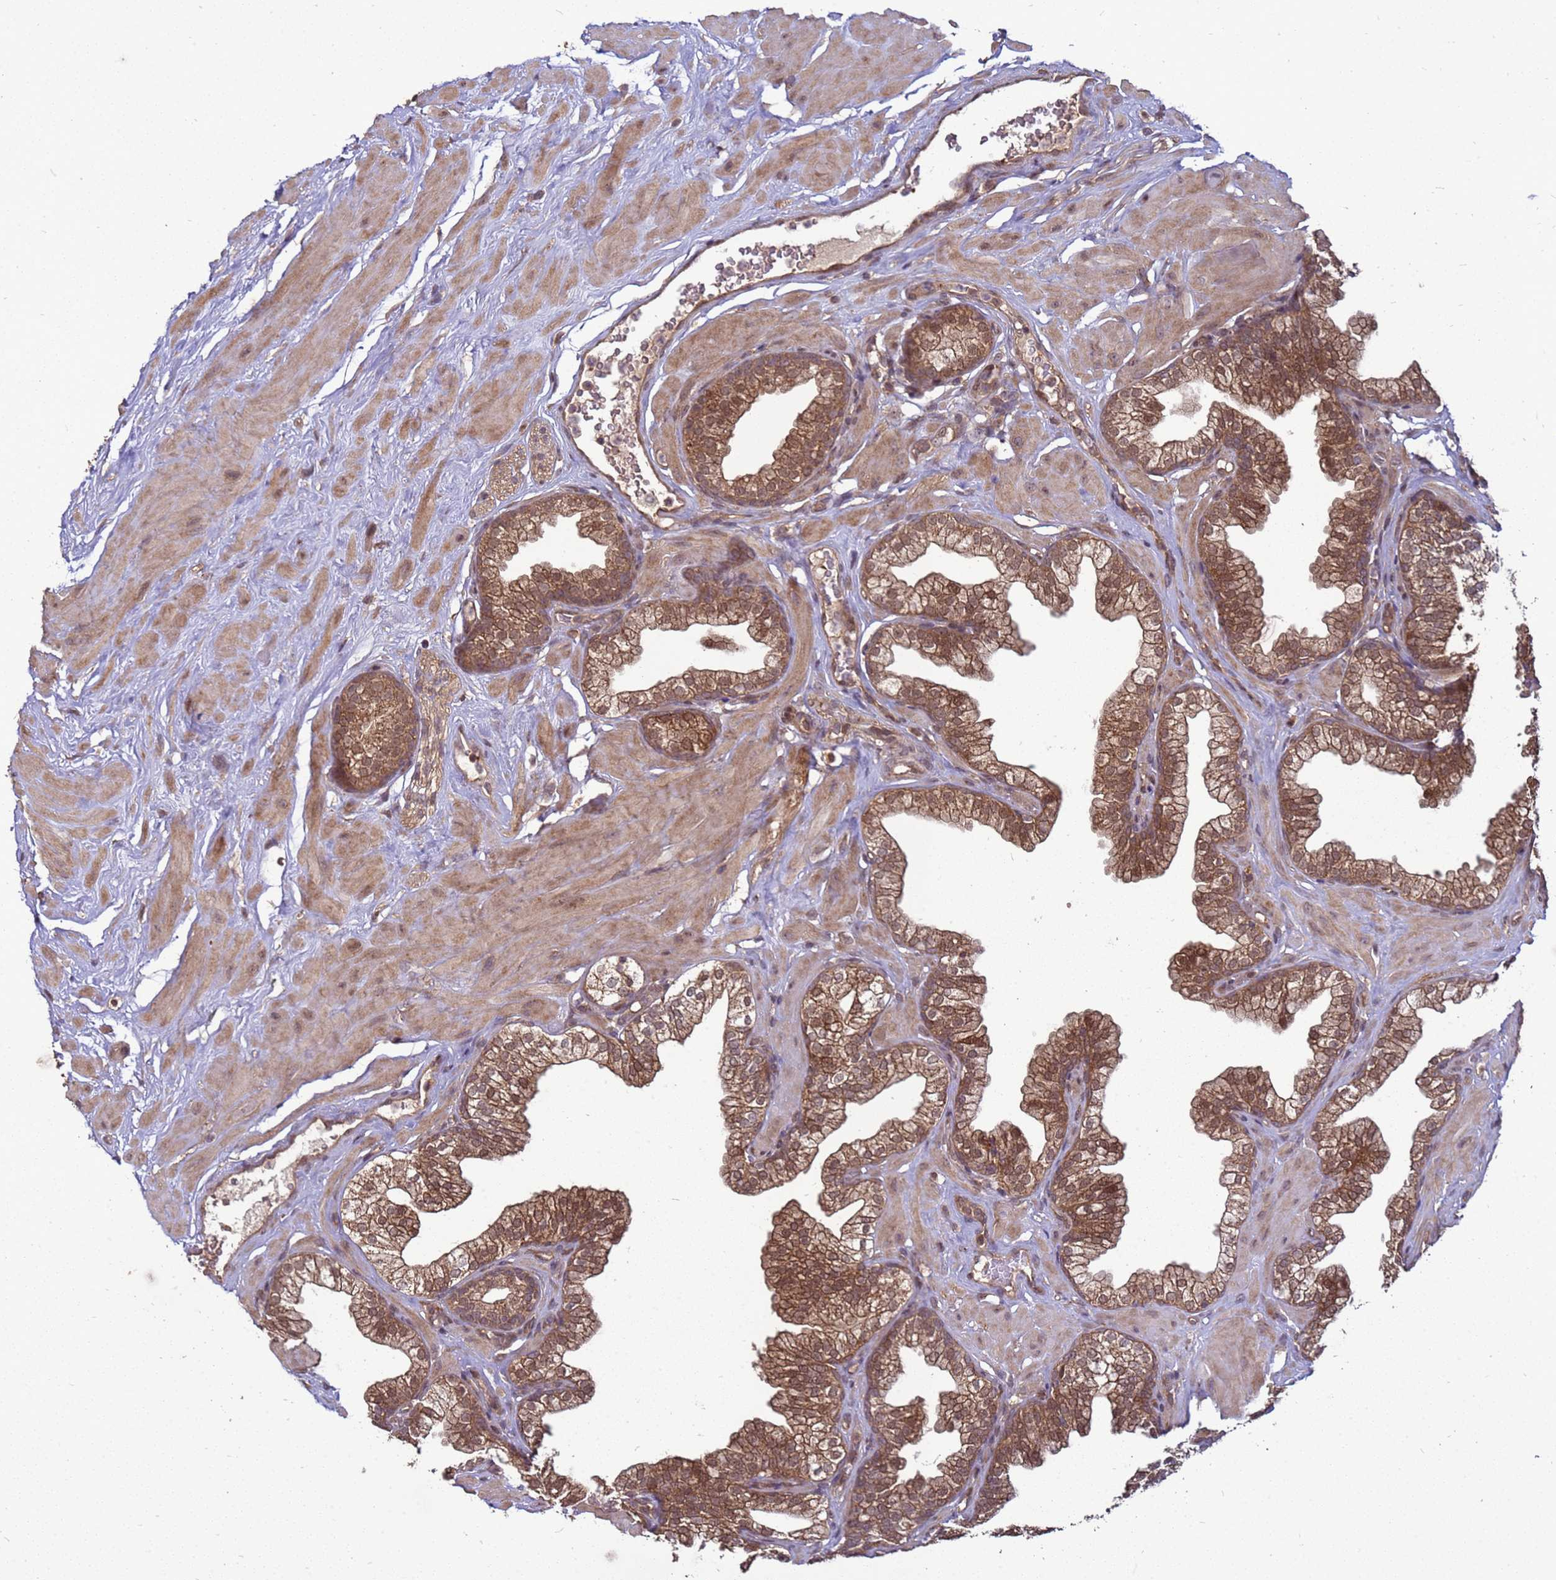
{"staining": {"intensity": "moderate", "quantity": ">75%", "location": "cytoplasmic/membranous,nuclear"}, "tissue": "prostate", "cell_type": "Glandular cells", "image_type": "normal", "snomed": [{"axis": "morphology", "description": "Normal tissue, NOS"}, {"axis": "morphology", "description": "Urothelial carcinoma, Low grade"}, {"axis": "topography", "description": "Urinary bladder"}, {"axis": "topography", "description": "Prostate"}], "caption": "Human prostate stained for a protein (brown) exhibits moderate cytoplasmic/membranous,nuclear positive positivity in about >75% of glandular cells.", "gene": "CRBN", "patient": {"sex": "male", "age": 60}}